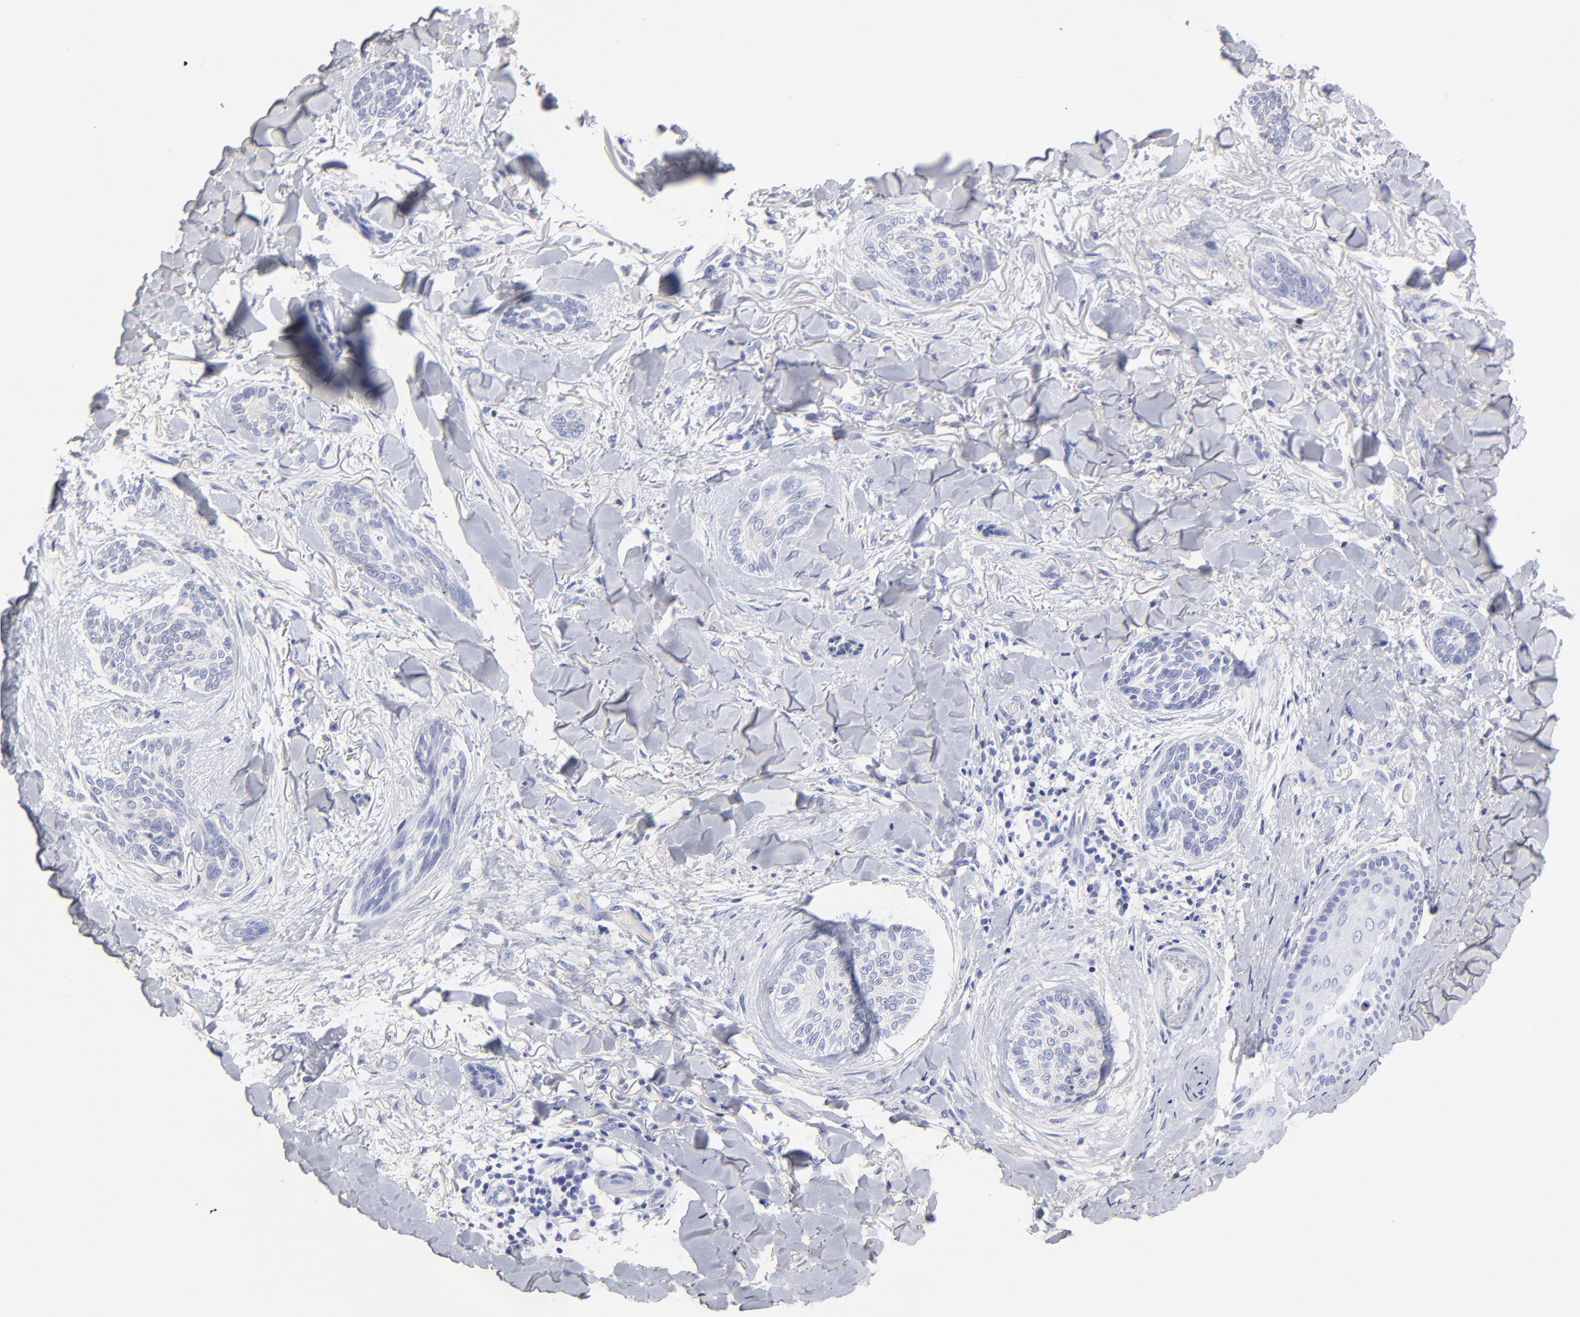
{"staining": {"intensity": "negative", "quantity": "none", "location": "none"}, "tissue": "skin cancer", "cell_type": "Tumor cells", "image_type": "cancer", "snomed": [{"axis": "morphology", "description": "Normal tissue, NOS"}, {"axis": "morphology", "description": "Basal cell carcinoma"}, {"axis": "topography", "description": "Skin"}], "caption": "IHC micrograph of basal cell carcinoma (skin) stained for a protein (brown), which exhibits no positivity in tumor cells.", "gene": "DCN", "patient": {"sex": "female", "age": 71}}